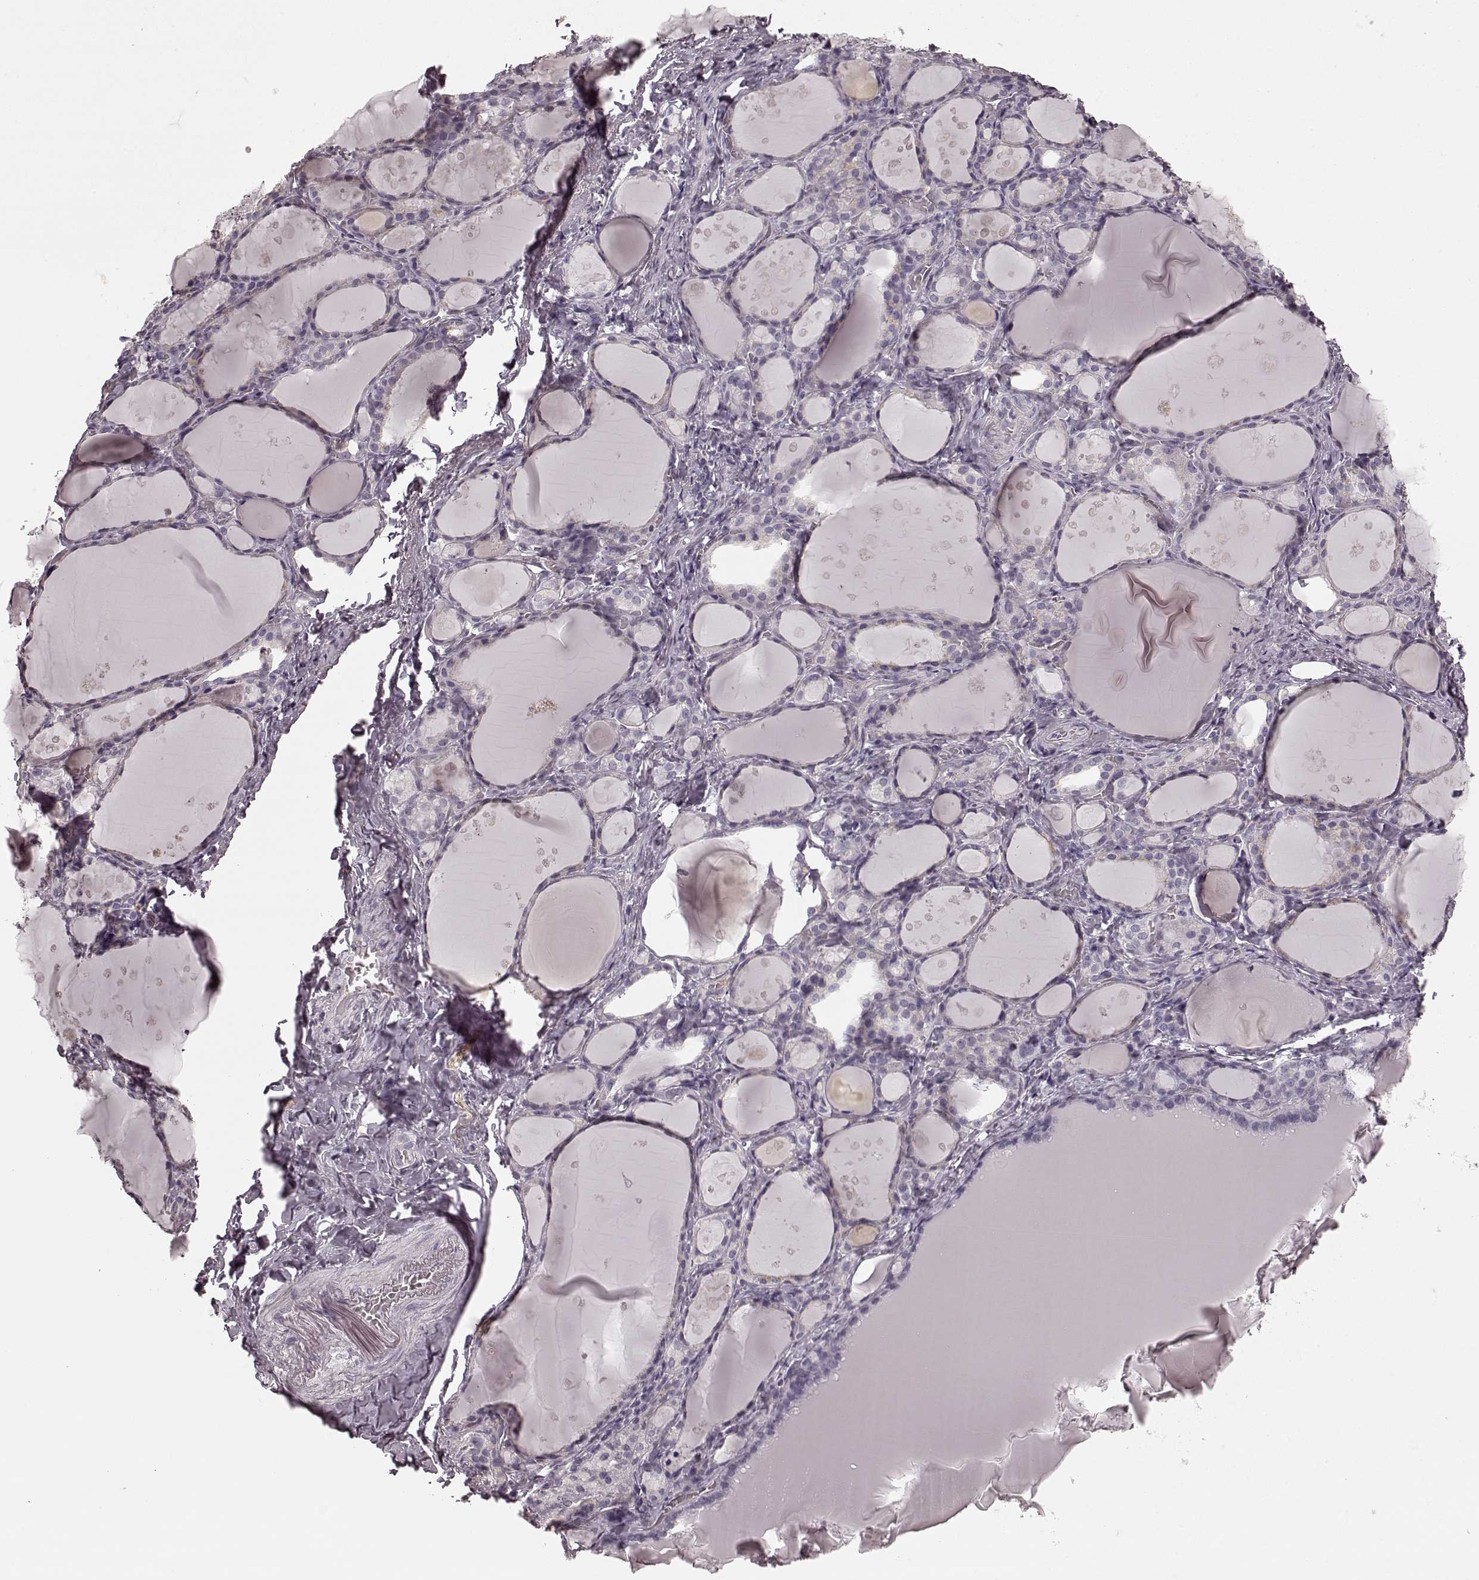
{"staining": {"intensity": "negative", "quantity": "none", "location": "none"}, "tissue": "thyroid gland", "cell_type": "Glandular cells", "image_type": "normal", "snomed": [{"axis": "morphology", "description": "Normal tissue, NOS"}, {"axis": "topography", "description": "Thyroid gland"}], "caption": "This image is of unremarkable thyroid gland stained with immunohistochemistry (IHC) to label a protein in brown with the nuclei are counter-stained blue. There is no staining in glandular cells.", "gene": "PRKCE", "patient": {"sex": "male", "age": 68}}